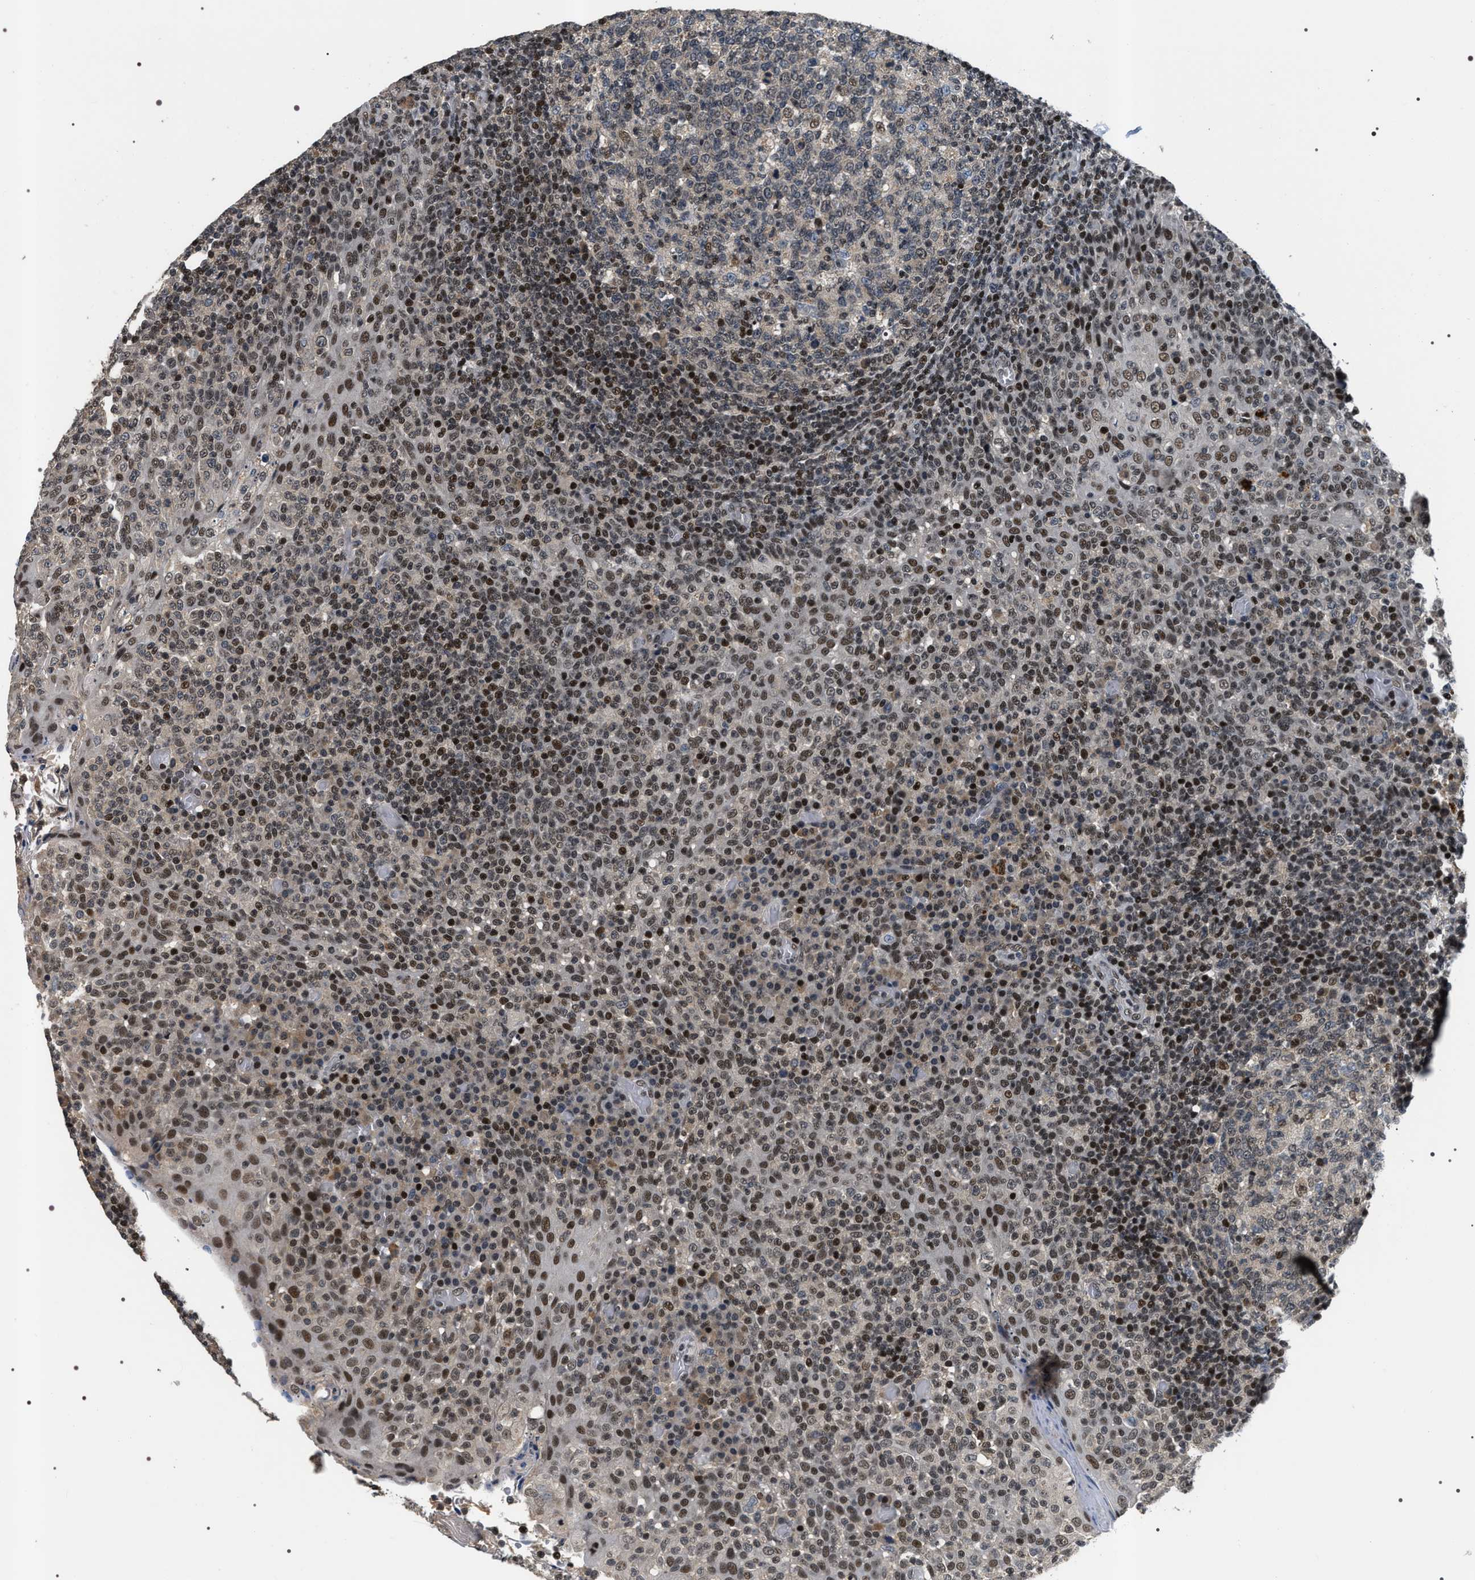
{"staining": {"intensity": "moderate", "quantity": "<25%", "location": "nuclear"}, "tissue": "tonsil", "cell_type": "Germinal center cells", "image_type": "normal", "snomed": [{"axis": "morphology", "description": "Normal tissue, NOS"}, {"axis": "topography", "description": "Tonsil"}], "caption": "Protein staining by IHC displays moderate nuclear positivity in about <25% of germinal center cells in normal tonsil. (IHC, brightfield microscopy, high magnification).", "gene": "C7orf25", "patient": {"sex": "female", "age": 19}}